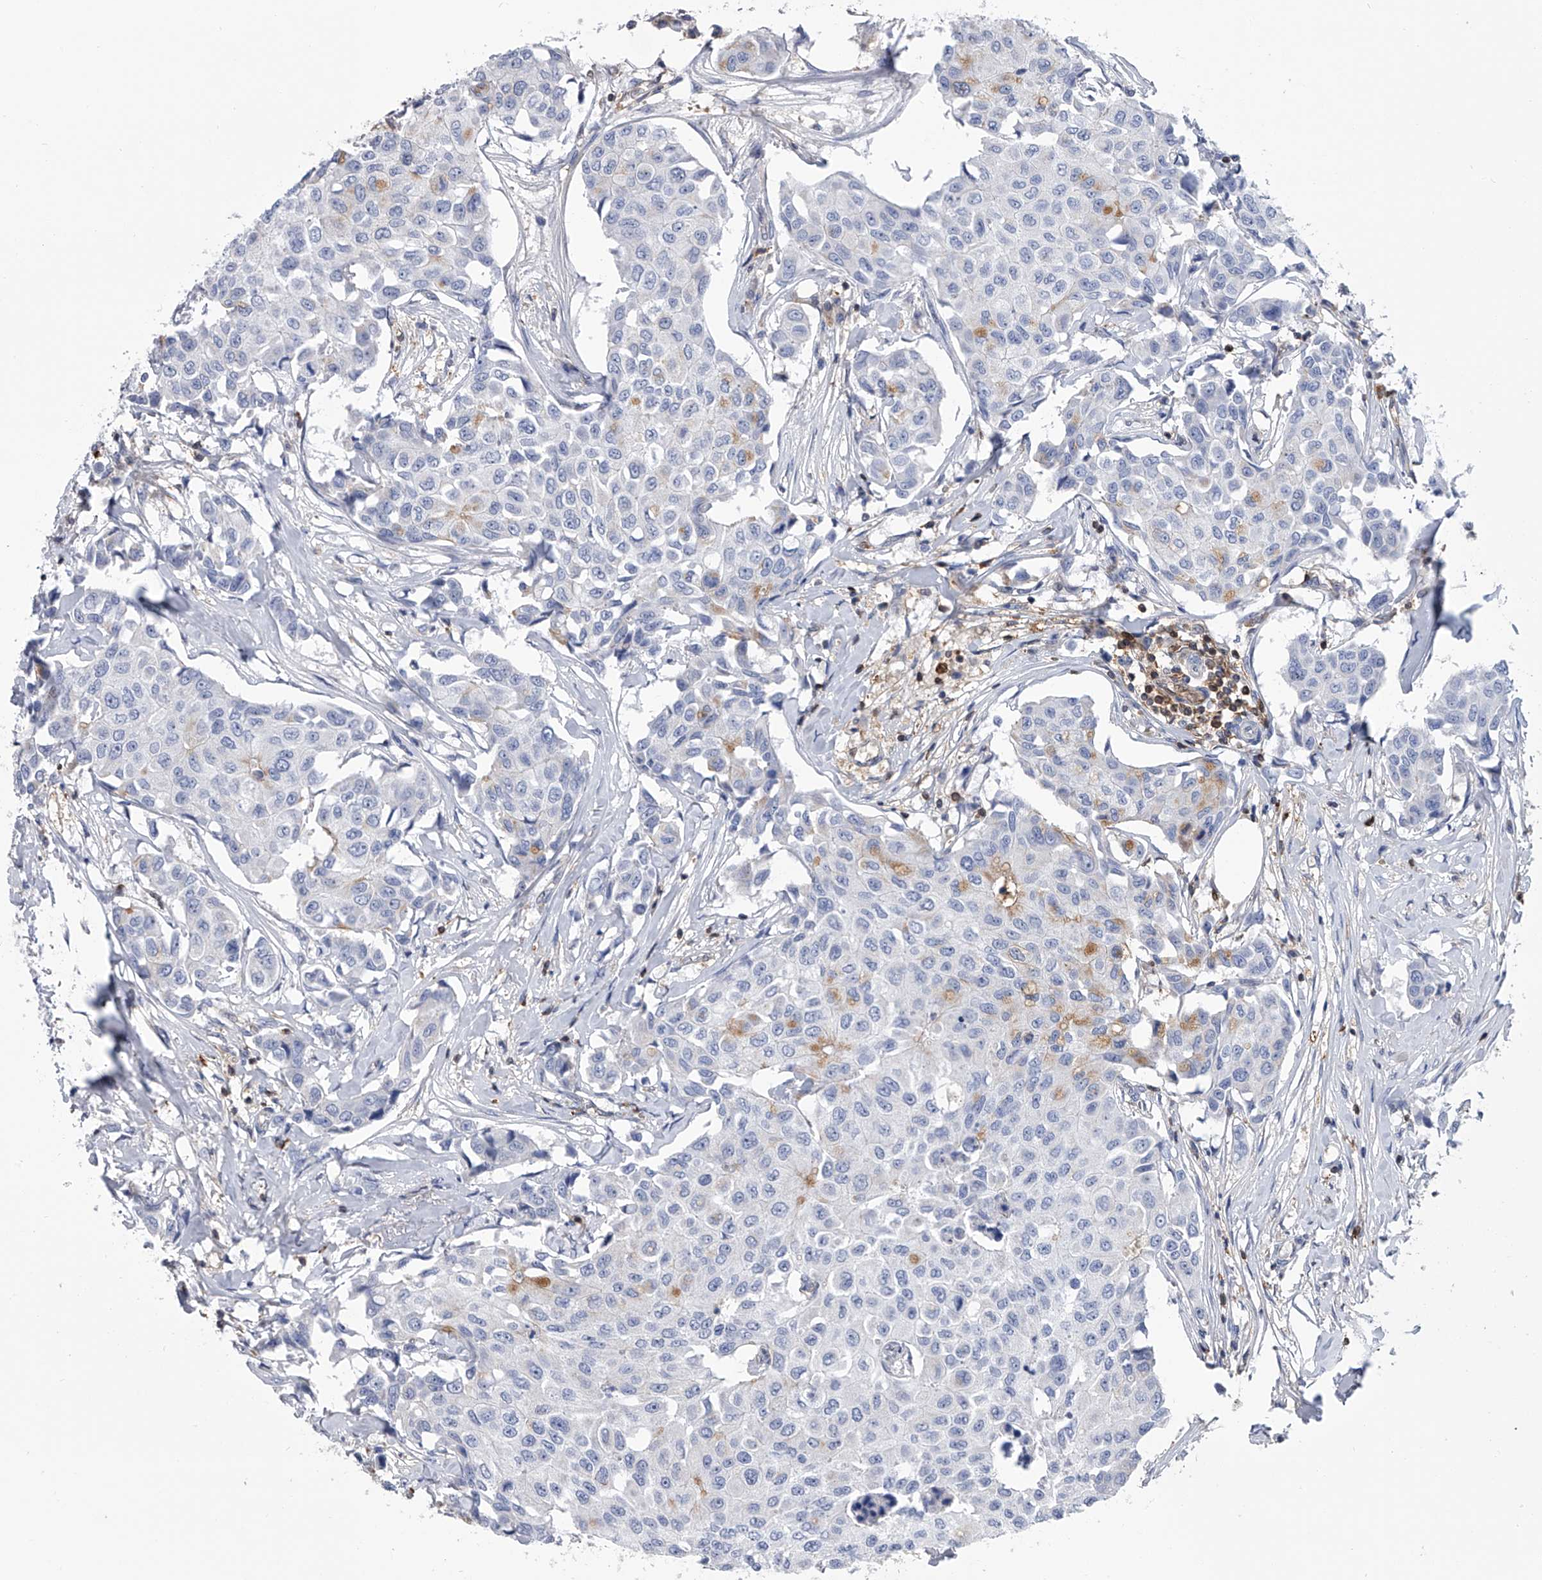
{"staining": {"intensity": "negative", "quantity": "none", "location": "none"}, "tissue": "breast cancer", "cell_type": "Tumor cells", "image_type": "cancer", "snomed": [{"axis": "morphology", "description": "Duct carcinoma"}, {"axis": "topography", "description": "Breast"}], "caption": "Protein analysis of breast infiltrating ductal carcinoma shows no significant expression in tumor cells.", "gene": "SERPINB9", "patient": {"sex": "female", "age": 80}}